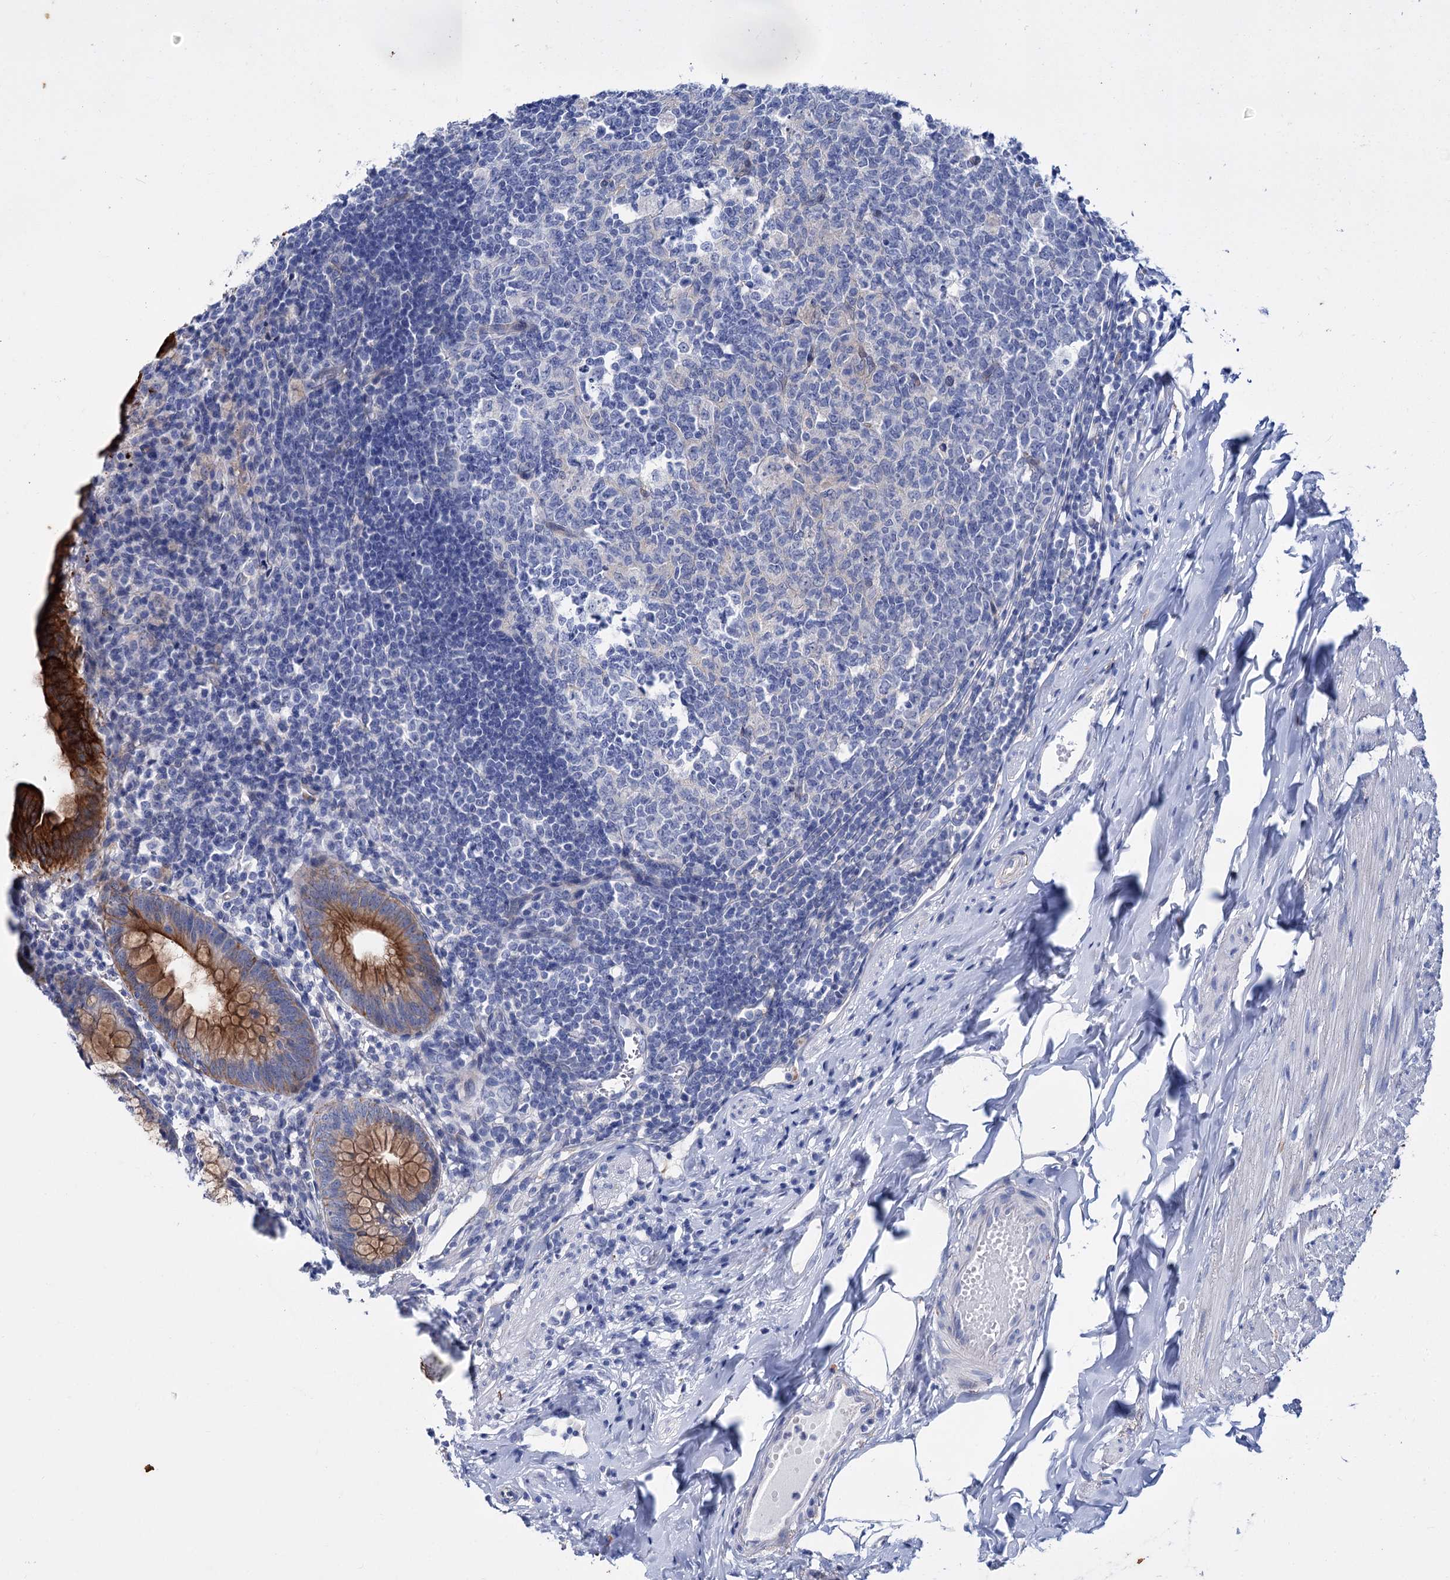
{"staining": {"intensity": "strong", "quantity": ">75%", "location": "cytoplasmic/membranous"}, "tissue": "appendix", "cell_type": "Glandular cells", "image_type": "normal", "snomed": [{"axis": "morphology", "description": "Normal tissue, NOS"}, {"axis": "topography", "description": "Appendix"}], "caption": "IHC image of unremarkable human appendix stained for a protein (brown), which shows high levels of strong cytoplasmic/membranous positivity in approximately >75% of glandular cells.", "gene": "FAAP20", "patient": {"sex": "female", "age": 54}}